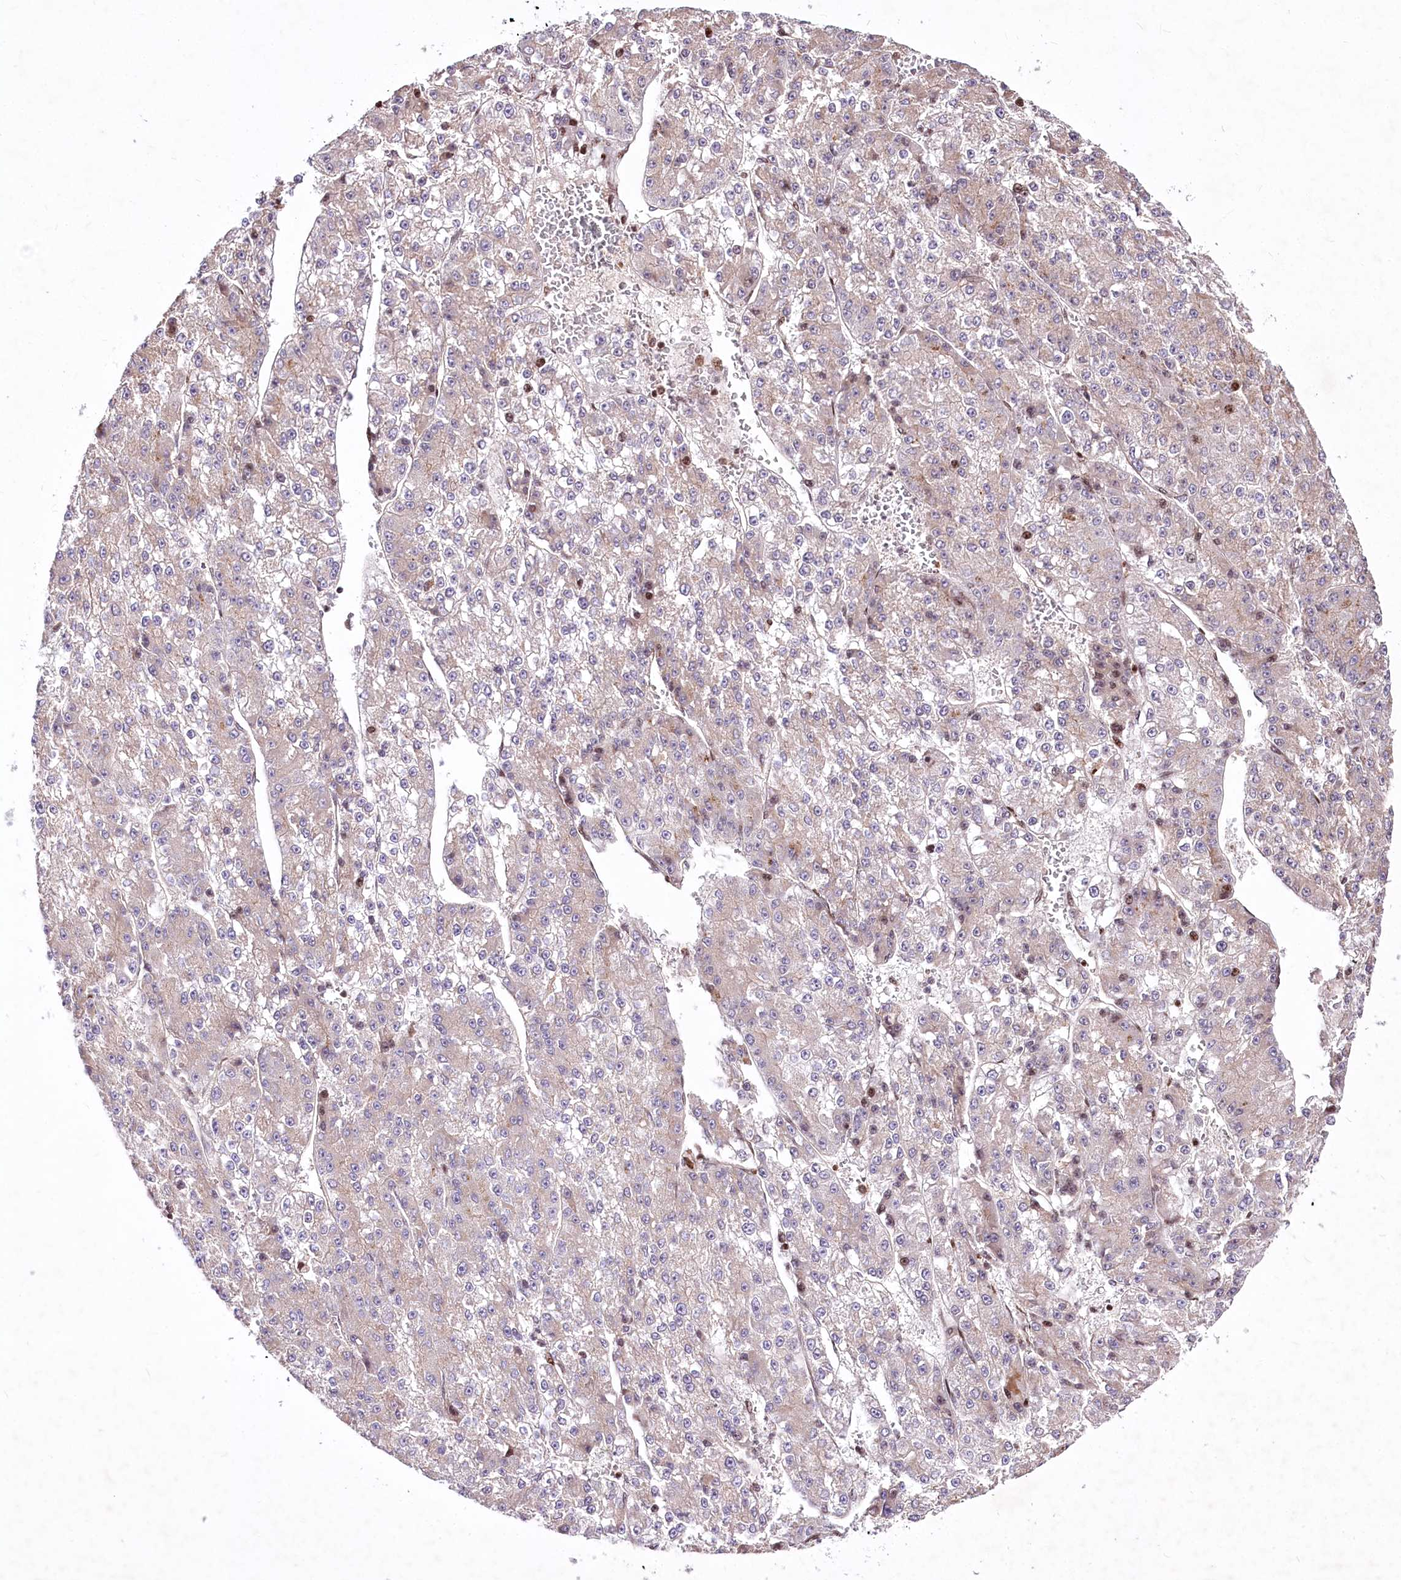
{"staining": {"intensity": "negative", "quantity": "none", "location": "none"}, "tissue": "liver cancer", "cell_type": "Tumor cells", "image_type": "cancer", "snomed": [{"axis": "morphology", "description": "Carcinoma, Hepatocellular, NOS"}, {"axis": "topography", "description": "Liver"}], "caption": "Immunohistochemical staining of liver cancer shows no significant expression in tumor cells. (IHC, brightfield microscopy, high magnification).", "gene": "ZFYVE27", "patient": {"sex": "female", "age": 73}}